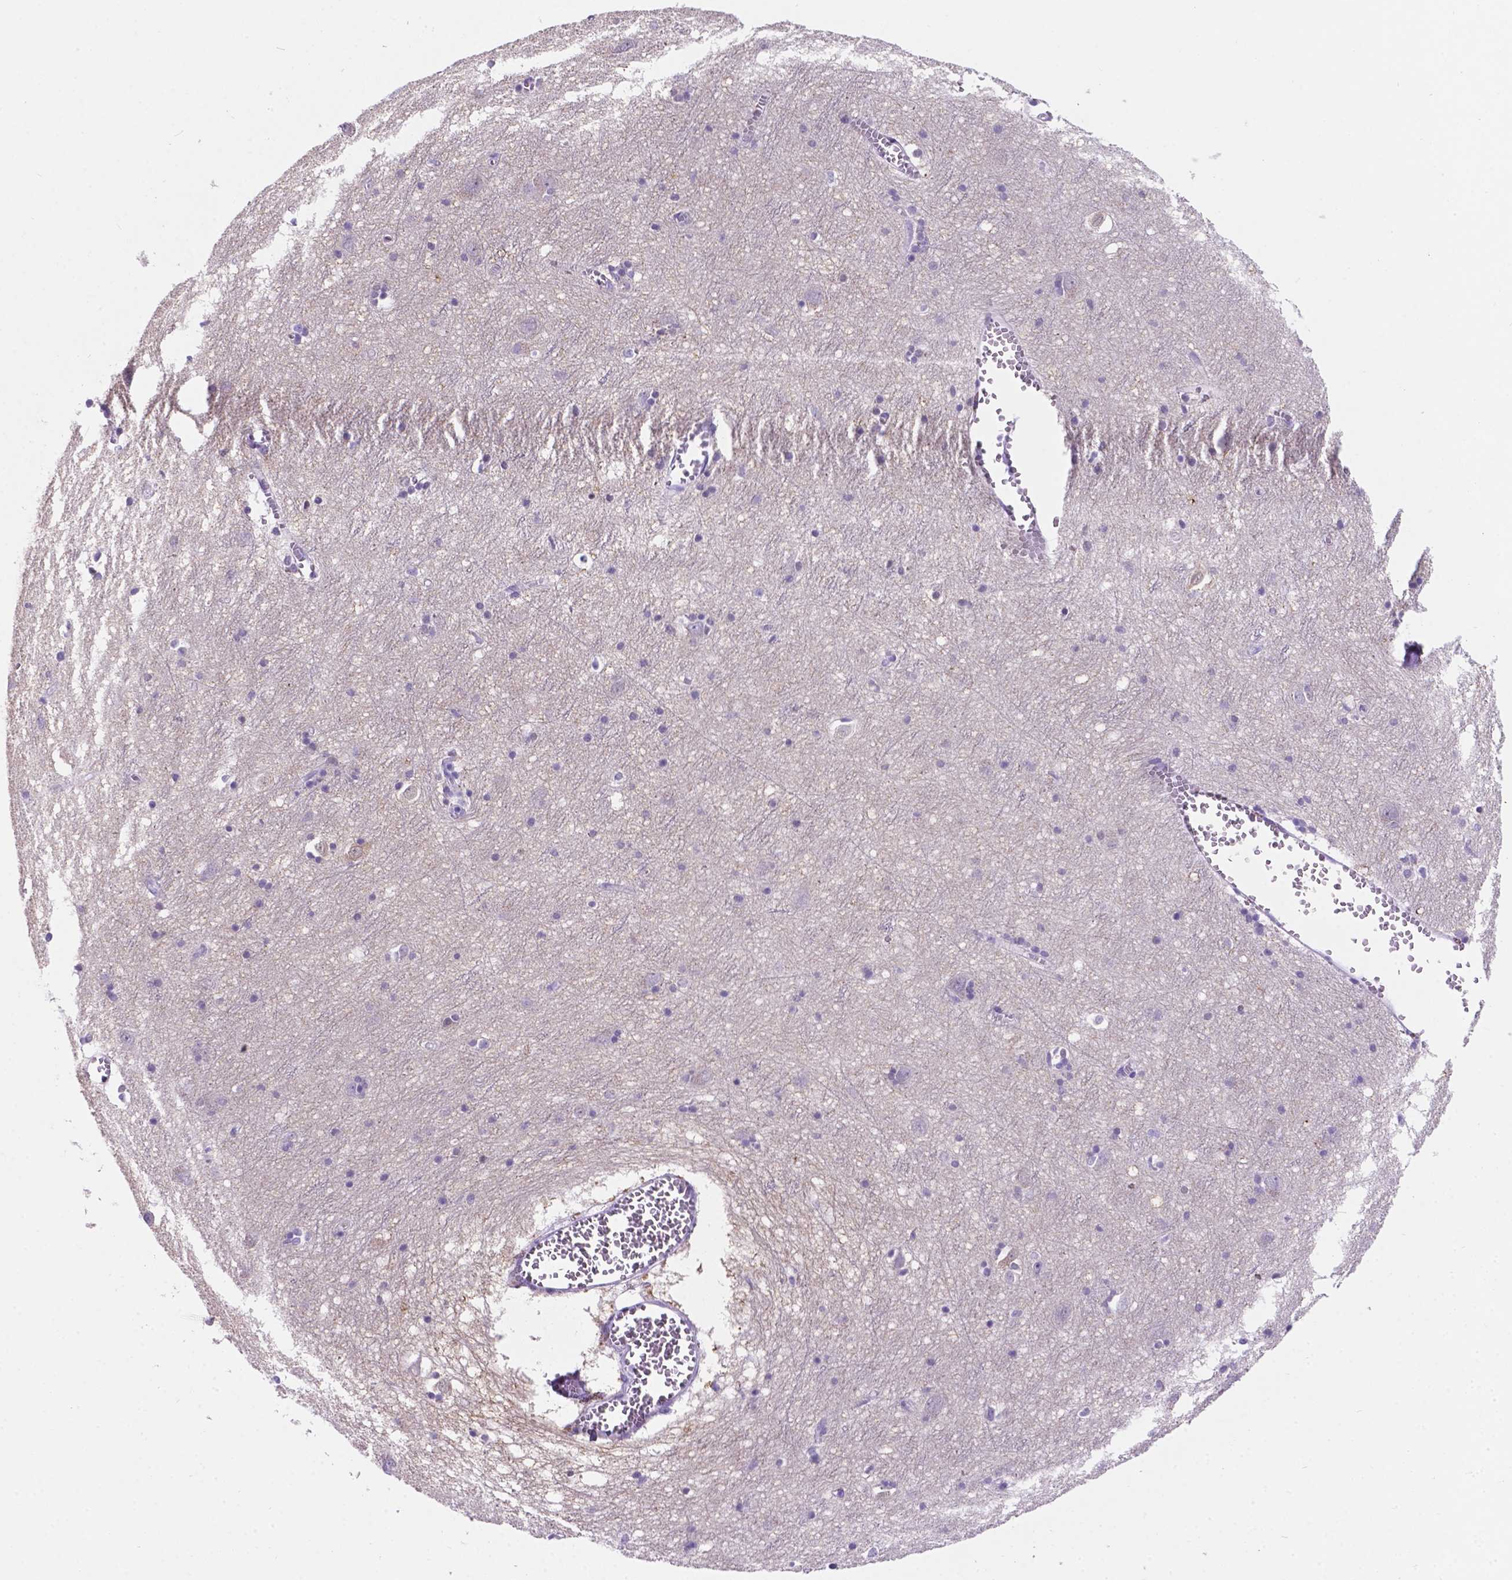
{"staining": {"intensity": "negative", "quantity": "none", "location": "none"}, "tissue": "cerebral cortex", "cell_type": "Endothelial cells", "image_type": "normal", "snomed": [{"axis": "morphology", "description": "Normal tissue, NOS"}, {"axis": "topography", "description": "Cerebral cortex"}], "caption": "This histopathology image is of unremarkable cerebral cortex stained with immunohistochemistry (IHC) to label a protein in brown with the nuclei are counter-stained blue. There is no positivity in endothelial cells.", "gene": "C17orf107", "patient": {"sex": "male", "age": 70}}